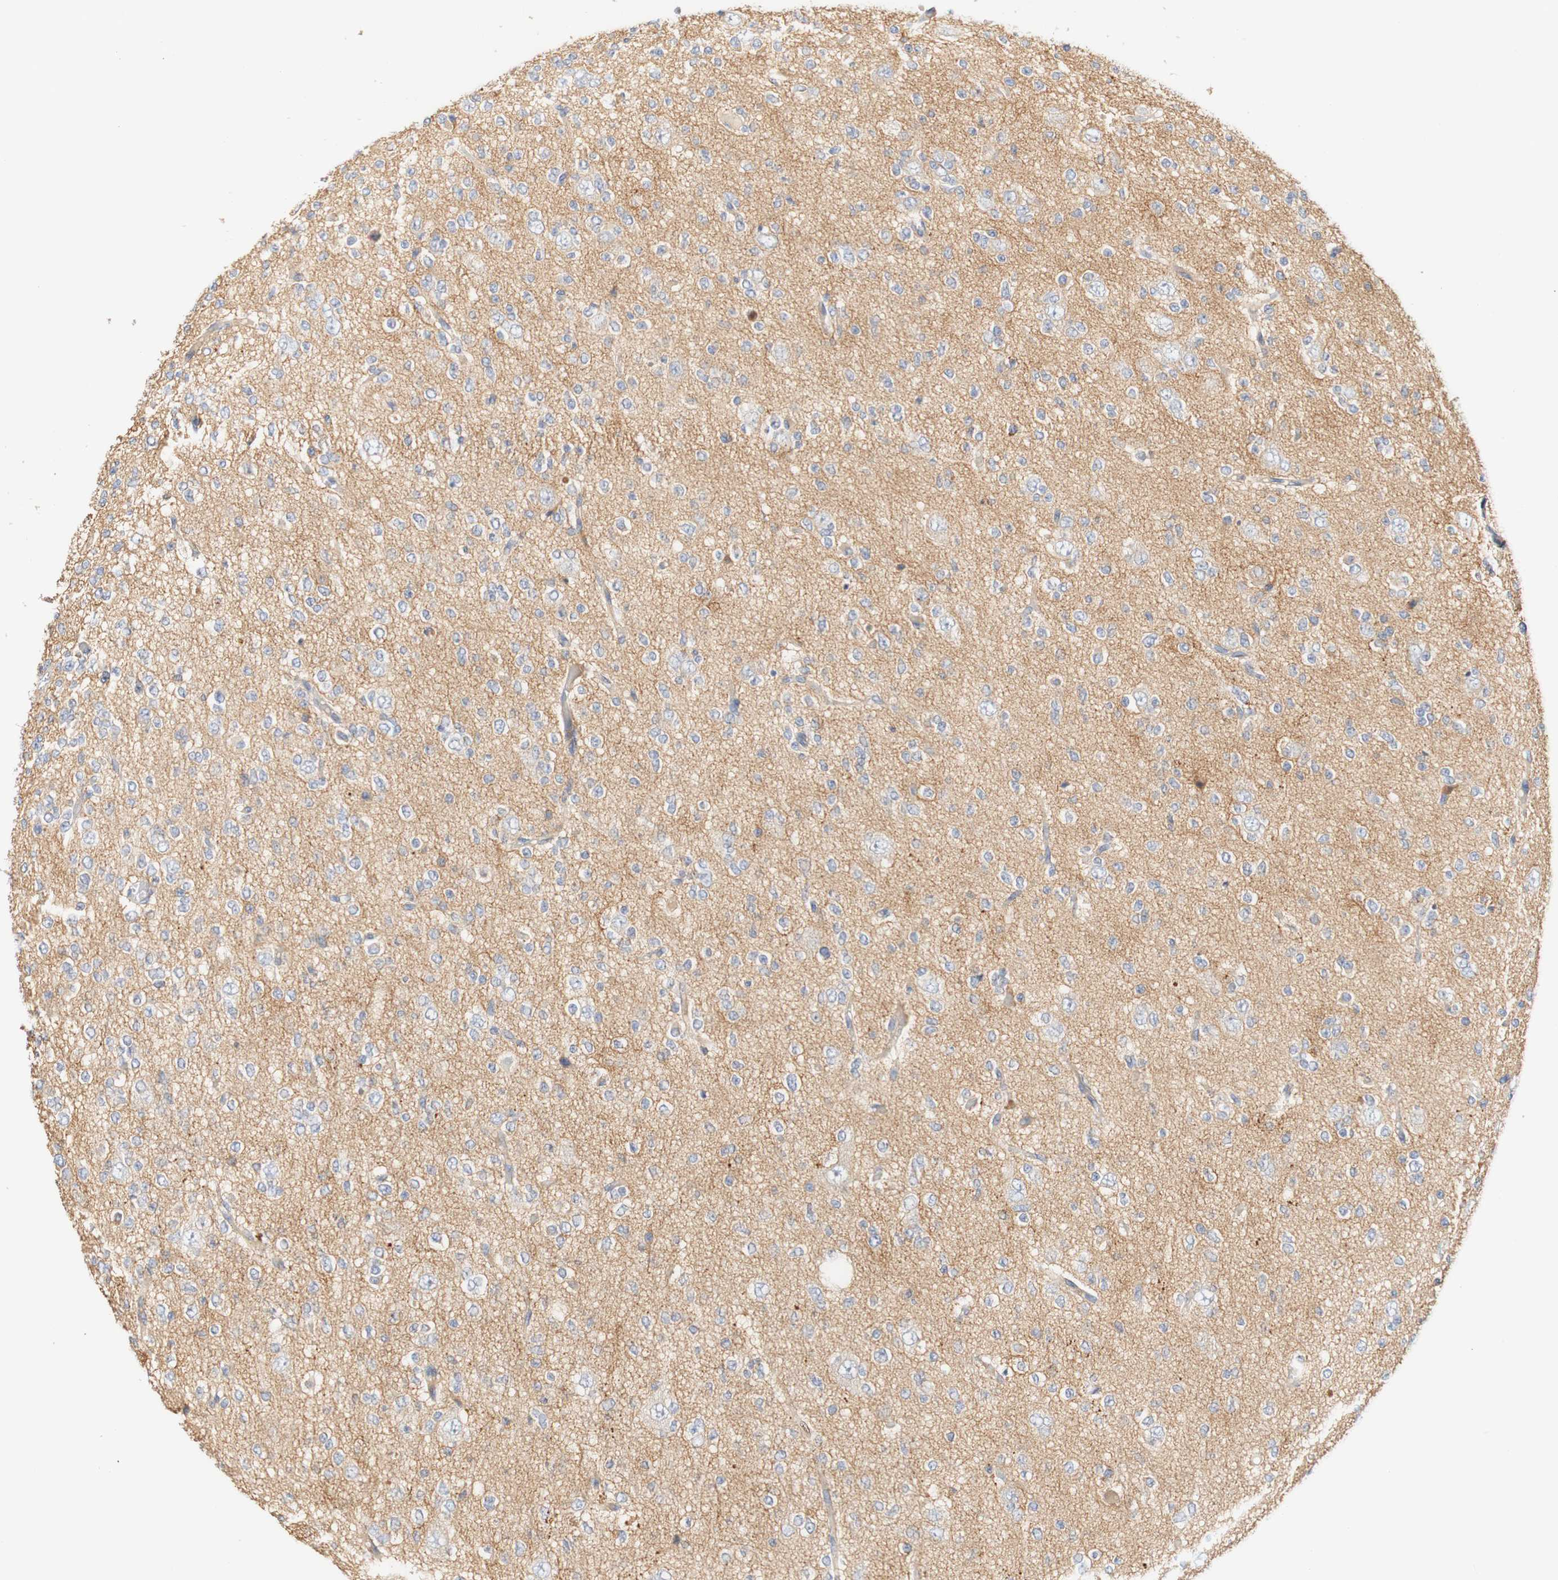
{"staining": {"intensity": "negative", "quantity": "none", "location": "none"}, "tissue": "glioma", "cell_type": "Tumor cells", "image_type": "cancer", "snomed": [{"axis": "morphology", "description": "Glioma, malignant, Low grade"}, {"axis": "topography", "description": "Brain"}], "caption": "The IHC micrograph has no significant expression in tumor cells of glioma tissue.", "gene": "PCDH7", "patient": {"sex": "male", "age": 38}}